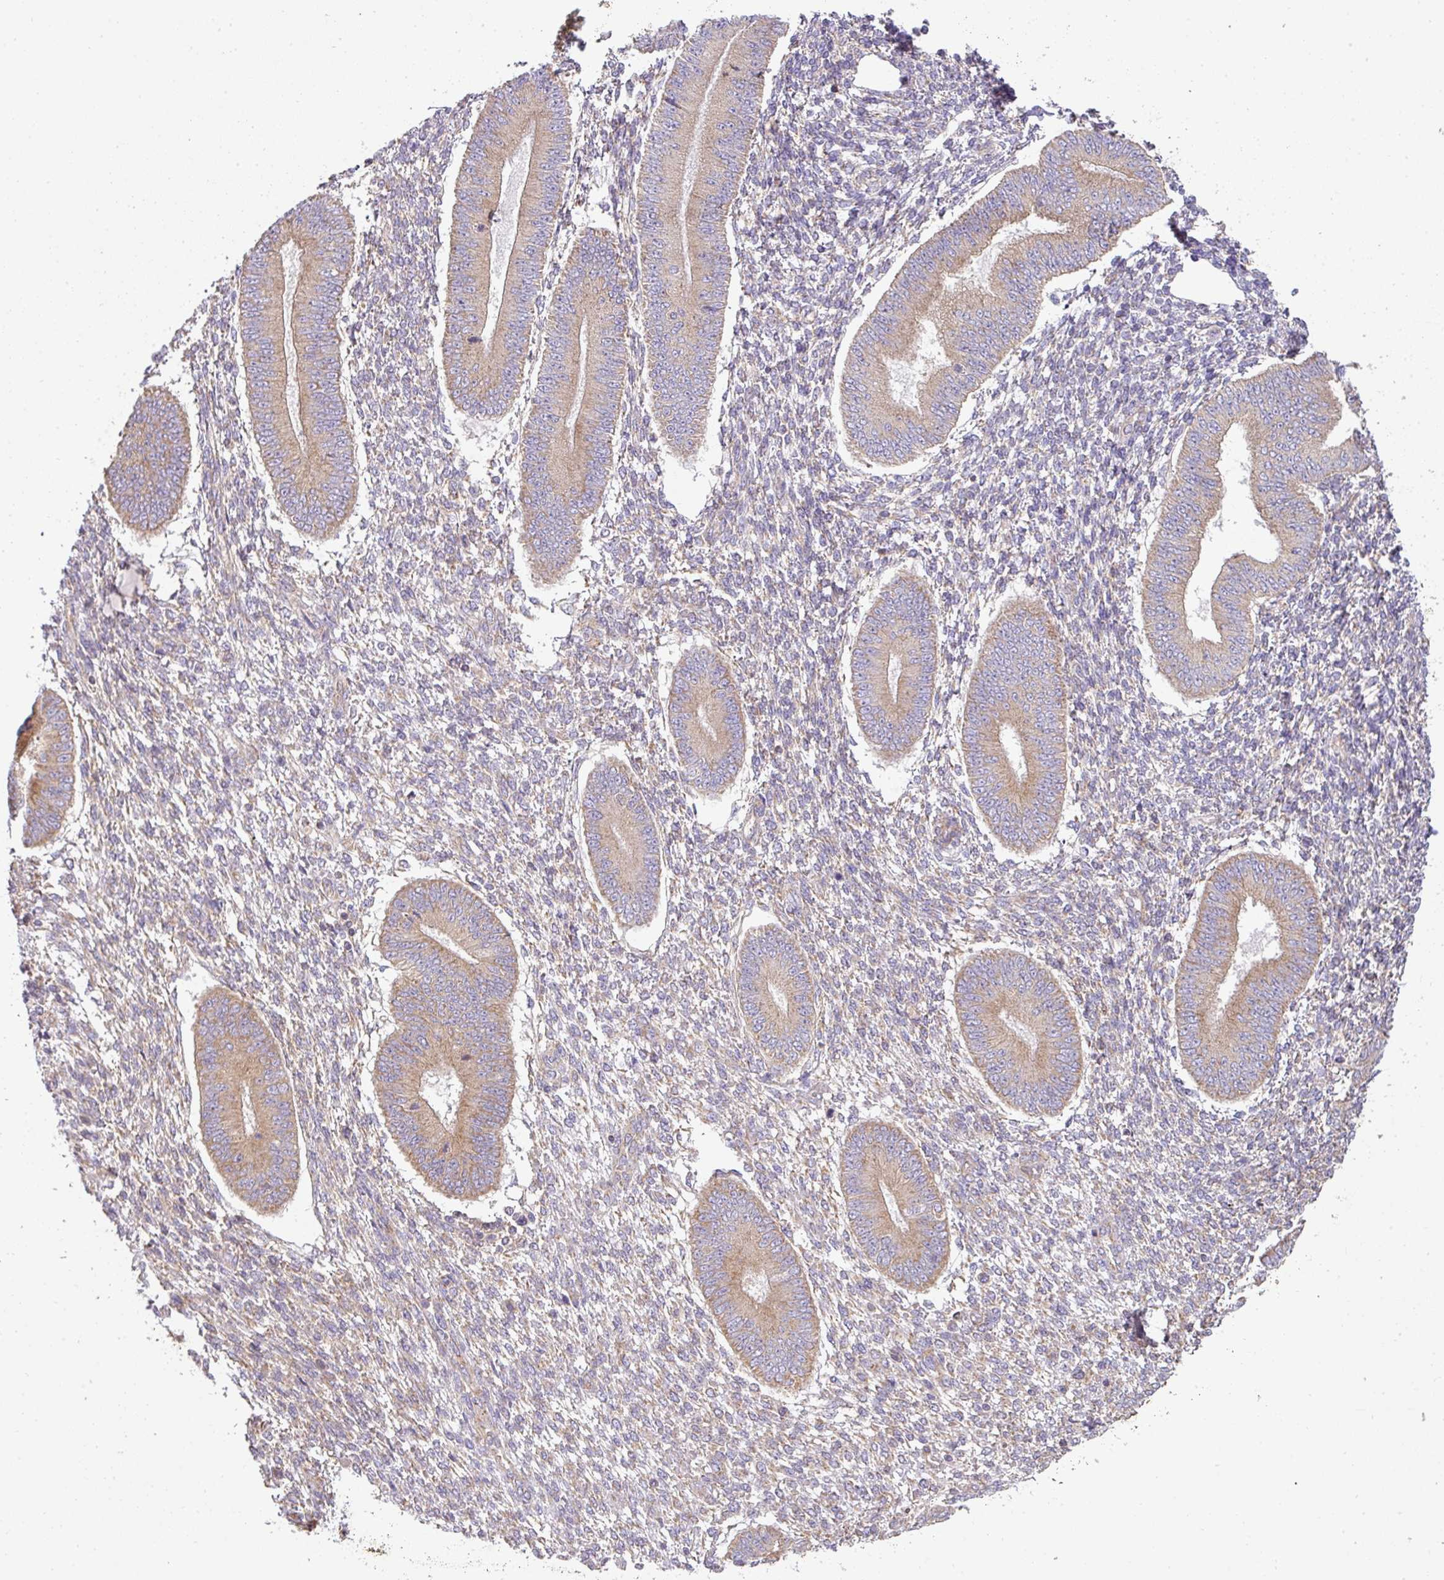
{"staining": {"intensity": "weak", "quantity": "25%-75%", "location": "cytoplasmic/membranous"}, "tissue": "endometrium", "cell_type": "Cells in endometrial stroma", "image_type": "normal", "snomed": [{"axis": "morphology", "description": "Normal tissue, NOS"}, {"axis": "topography", "description": "Endometrium"}], "caption": "IHC photomicrograph of benign endometrium stained for a protein (brown), which shows low levels of weak cytoplasmic/membranous expression in about 25%-75% of cells in endometrial stroma.", "gene": "ZNF211", "patient": {"sex": "female", "age": 49}}